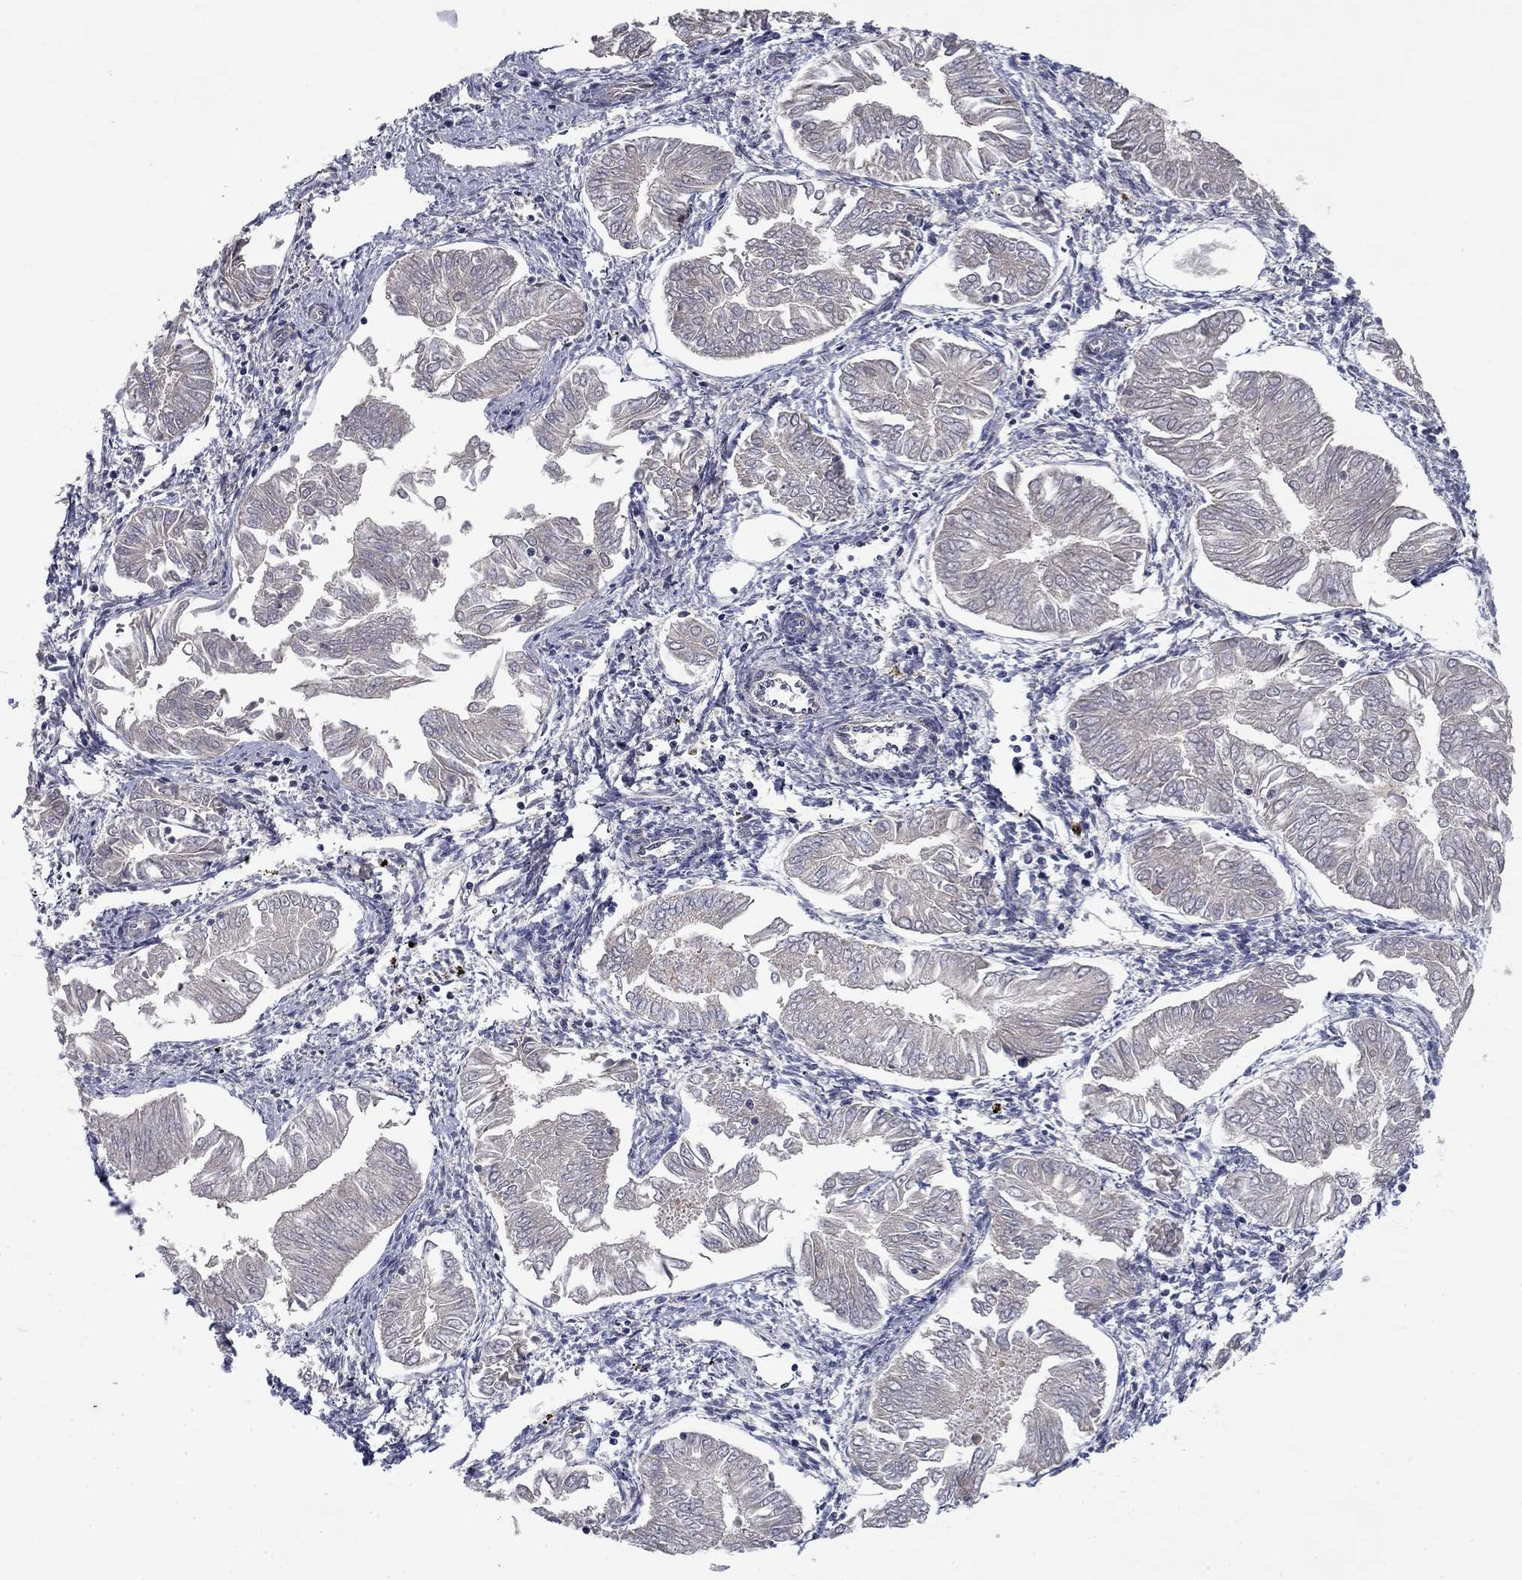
{"staining": {"intensity": "negative", "quantity": "none", "location": "none"}, "tissue": "endometrial cancer", "cell_type": "Tumor cells", "image_type": "cancer", "snomed": [{"axis": "morphology", "description": "Adenocarcinoma, NOS"}, {"axis": "topography", "description": "Endometrium"}], "caption": "A high-resolution micrograph shows IHC staining of adenocarcinoma (endometrial), which exhibits no significant positivity in tumor cells. Nuclei are stained in blue.", "gene": "MMAA", "patient": {"sex": "female", "age": 53}}